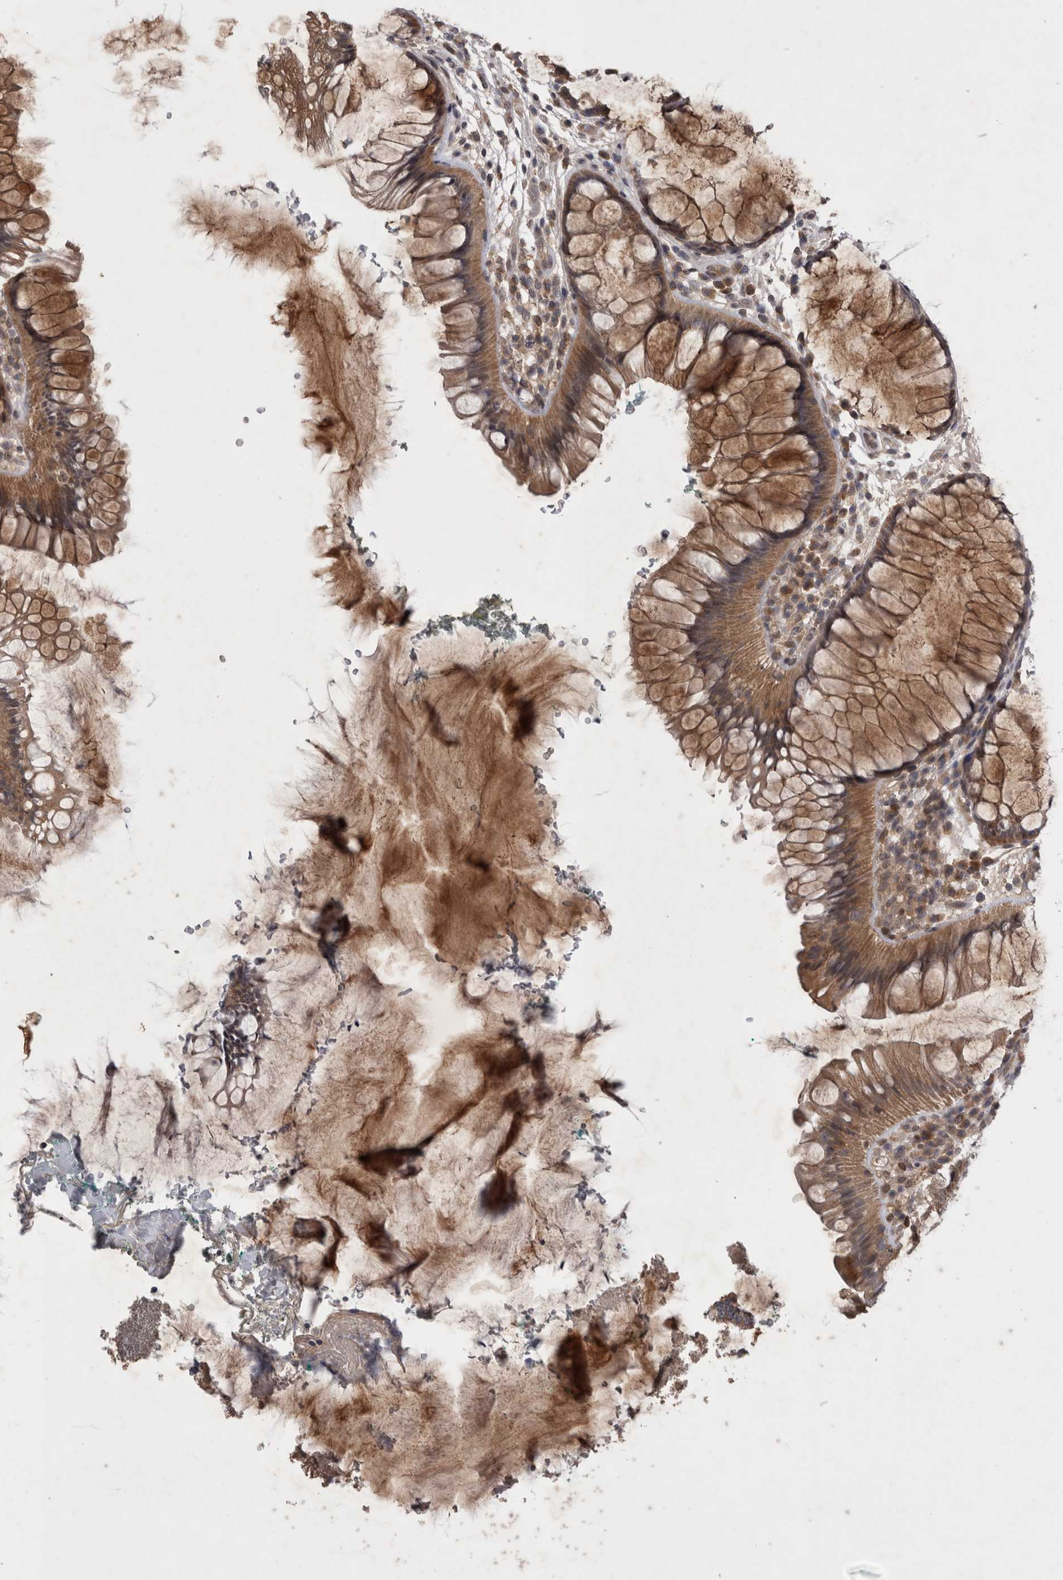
{"staining": {"intensity": "moderate", "quantity": ">75%", "location": "cytoplasmic/membranous"}, "tissue": "rectum", "cell_type": "Glandular cells", "image_type": "normal", "snomed": [{"axis": "morphology", "description": "Normal tissue, NOS"}, {"axis": "topography", "description": "Rectum"}], "caption": "DAB immunohistochemical staining of normal rectum reveals moderate cytoplasmic/membranous protein staining in approximately >75% of glandular cells. (DAB (3,3'-diaminobenzidine) IHC with brightfield microscopy, high magnification).", "gene": "ZNF114", "patient": {"sex": "male", "age": 51}}